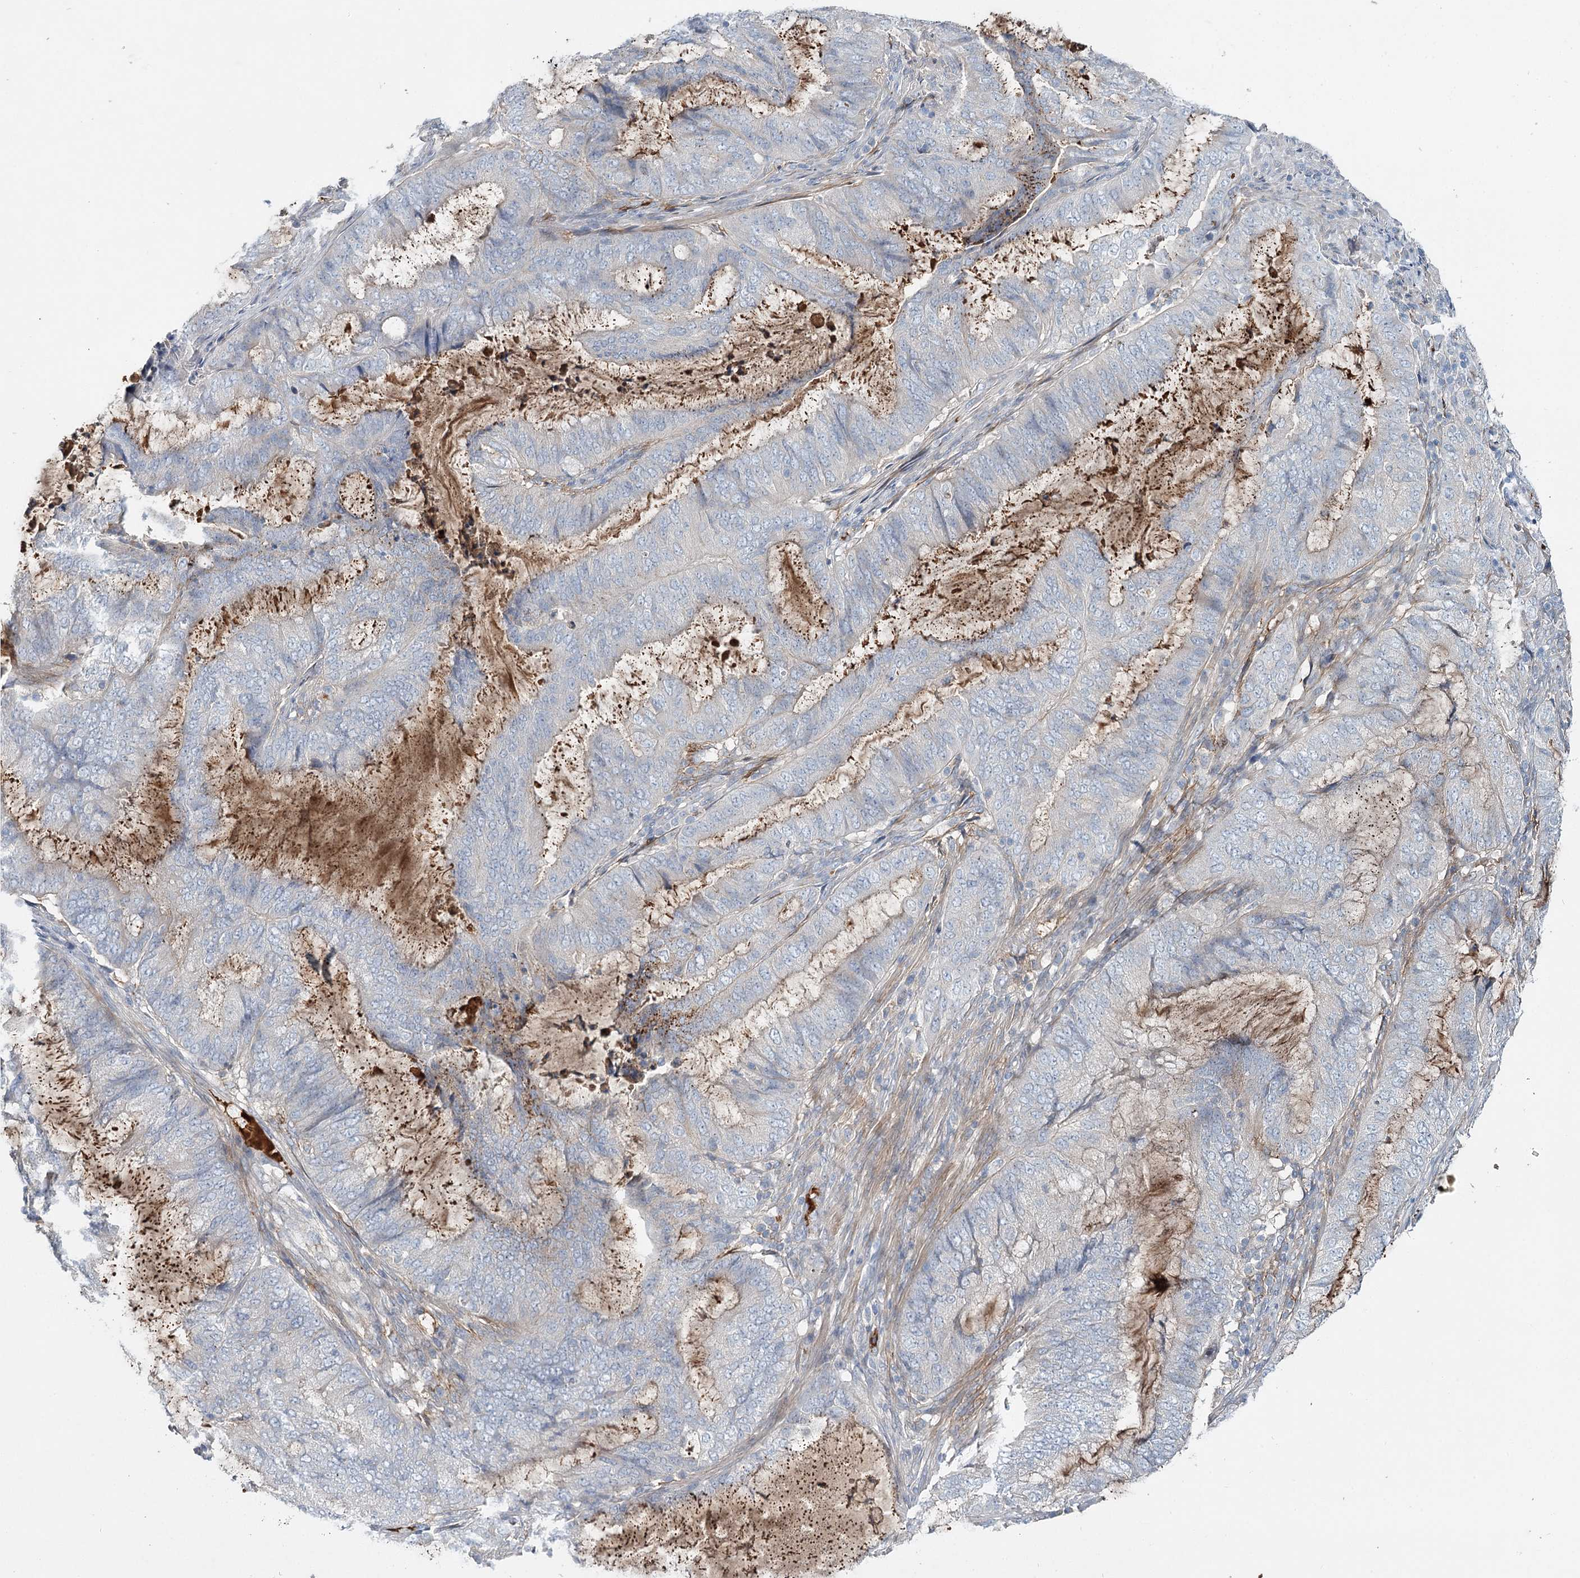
{"staining": {"intensity": "negative", "quantity": "none", "location": "none"}, "tissue": "endometrial cancer", "cell_type": "Tumor cells", "image_type": "cancer", "snomed": [{"axis": "morphology", "description": "Adenocarcinoma, NOS"}, {"axis": "topography", "description": "Endometrium"}], "caption": "Immunohistochemistry histopathology image of neoplastic tissue: human endometrial adenocarcinoma stained with DAB (3,3'-diaminobenzidine) displays no significant protein expression in tumor cells. (DAB (3,3'-diaminobenzidine) IHC visualized using brightfield microscopy, high magnification).", "gene": "ALKBH8", "patient": {"sex": "female", "age": 51}}